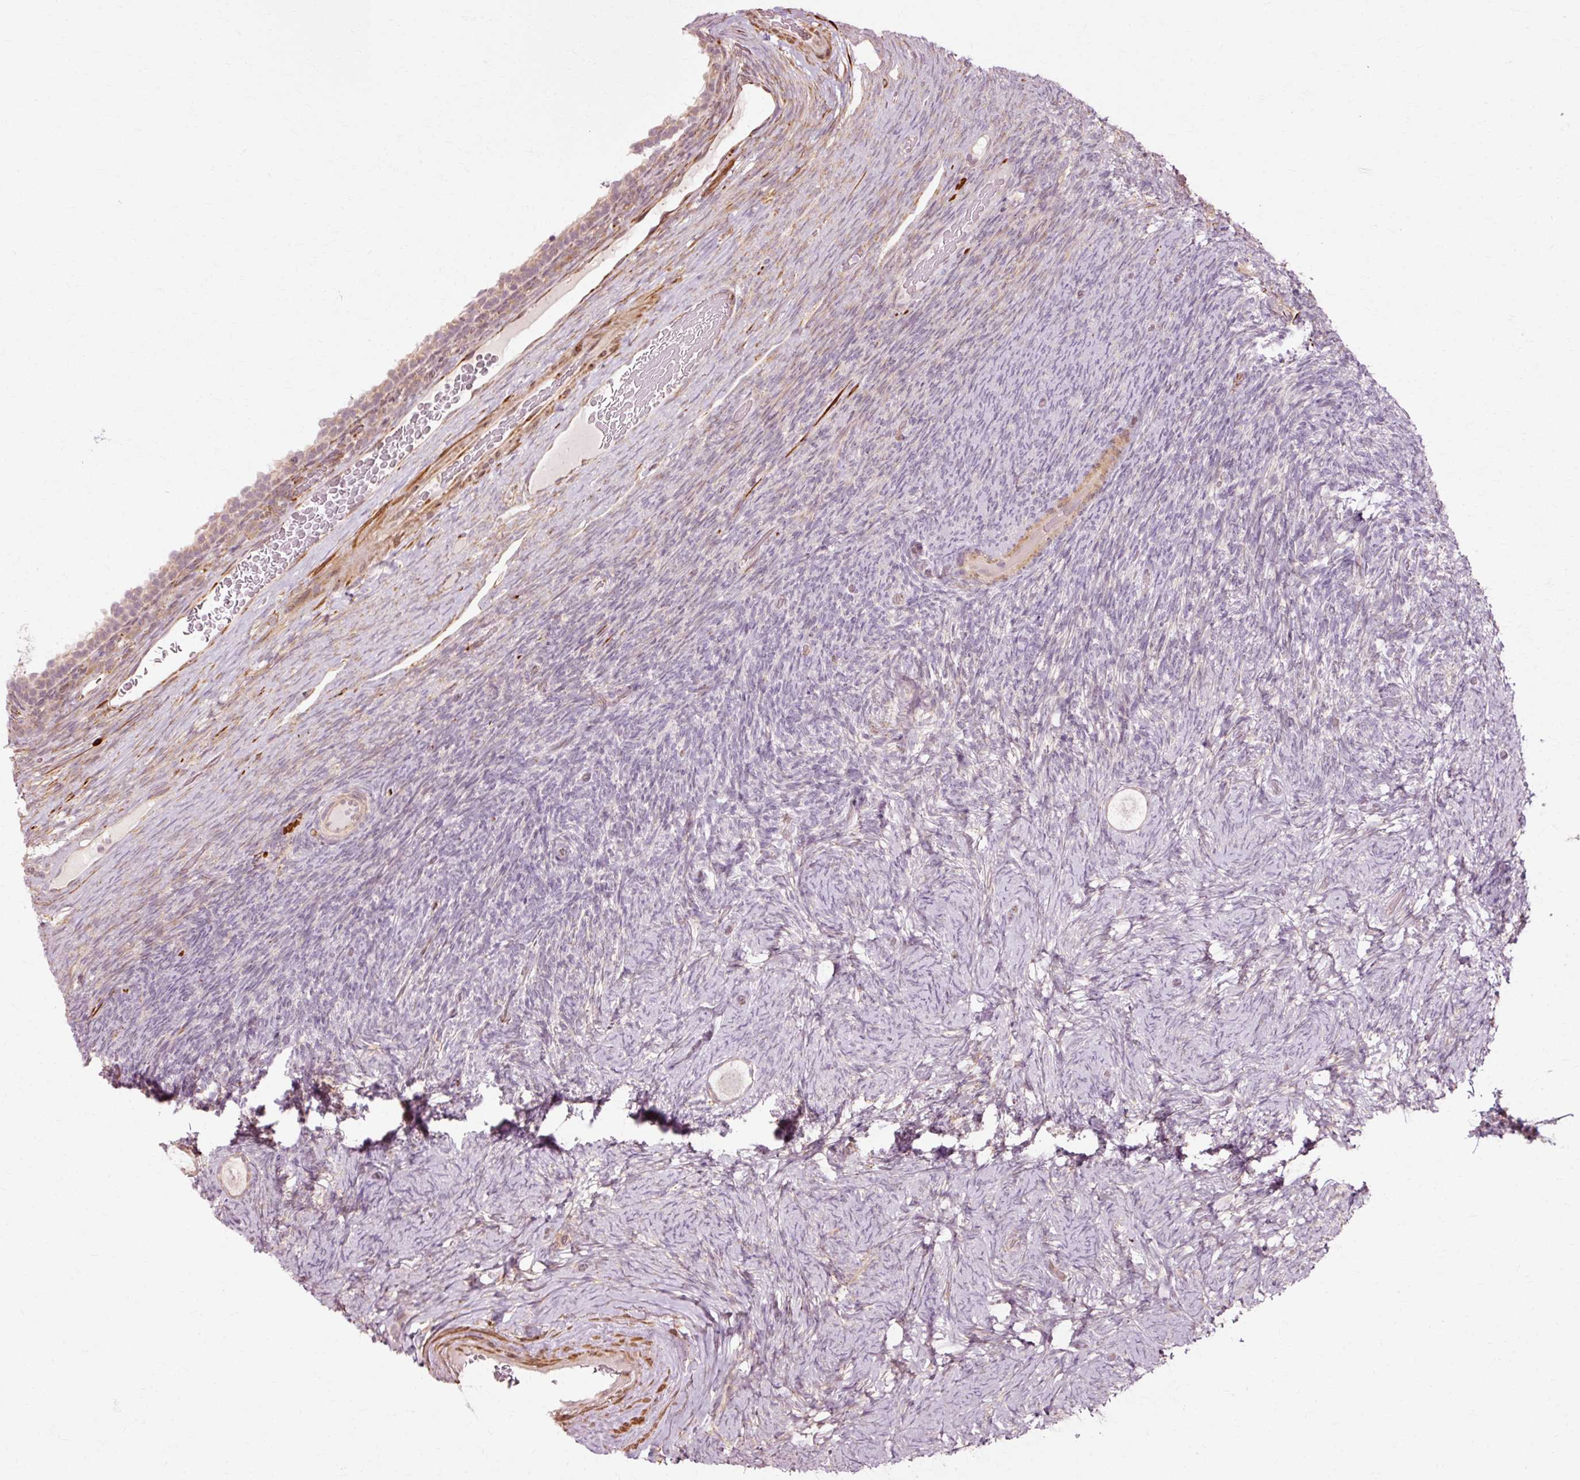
{"staining": {"intensity": "negative", "quantity": "none", "location": "none"}, "tissue": "ovary", "cell_type": "Follicle cells", "image_type": "normal", "snomed": [{"axis": "morphology", "description": "Normal tissue, NOS"}, {"axis": "topography", "description": "Ovary"}], "caption": "This image is of normal ovary stained with immunohistochemistry to label a protein in brown with the nuclei are counter-stained blue. There is no positivity in follicle cells. (IHC, brightfield microscopy, high magnification).", "gene": "RANBP2", "patient": {"sex": "female", "age": 34}}